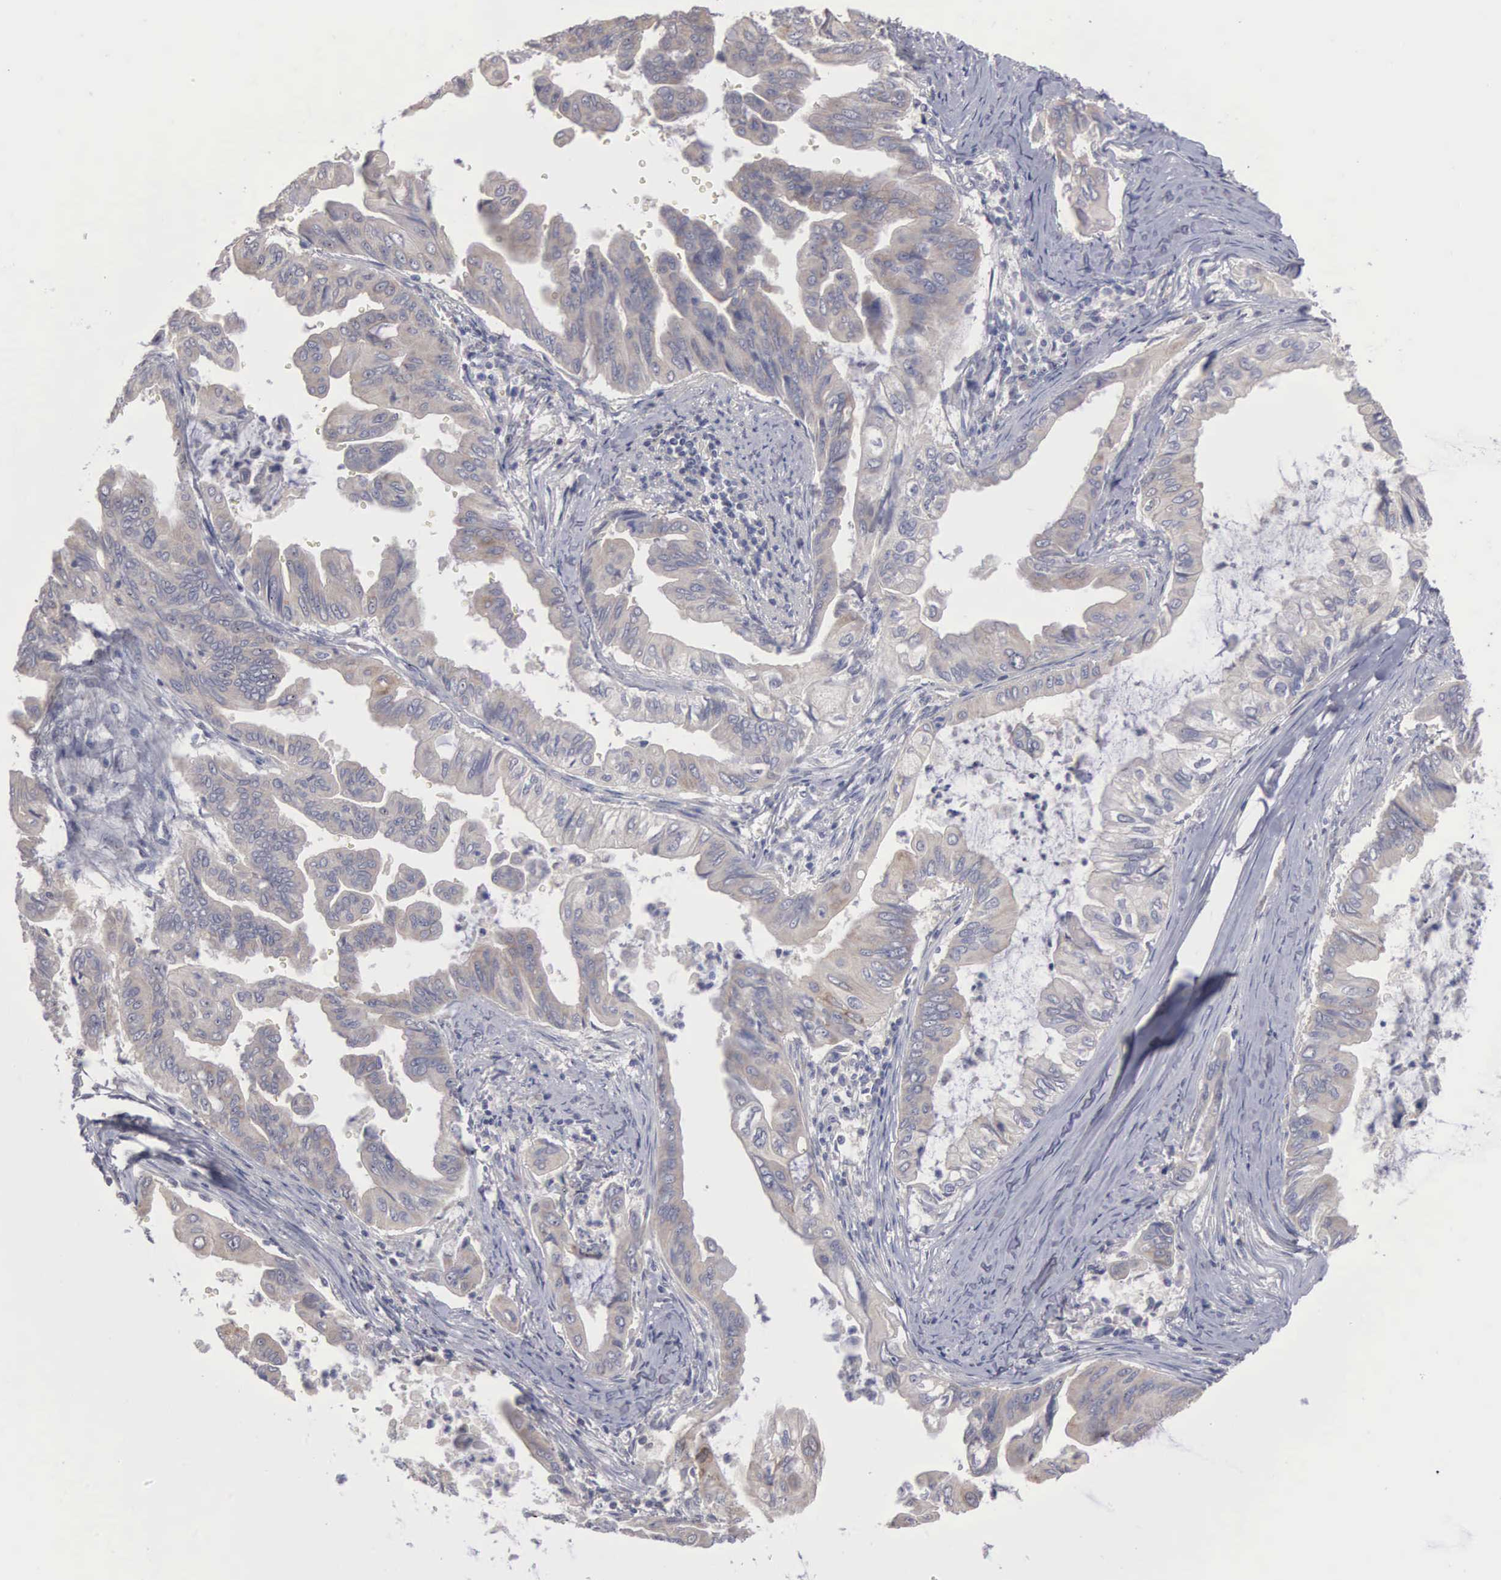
{"staining": {"intensity": "weak", "quantity": "25%-75%", "location": "cytoplasmic/membranous"}, "tissue": "stomach cancer", "cell_type": "Tumor cells", "image_type": "cancer", "snomed": [{"axis": "morphology", "description": "Adenocarcinoma, NOS"}, {"axis": "topography", "description": "Stomach, upper"}], "caption": "Human stomach cancer stained with a protein marker displays weak staining in tumor cells.", "gene": "AMN", "patient": {"sex": "male", "age": 80}}